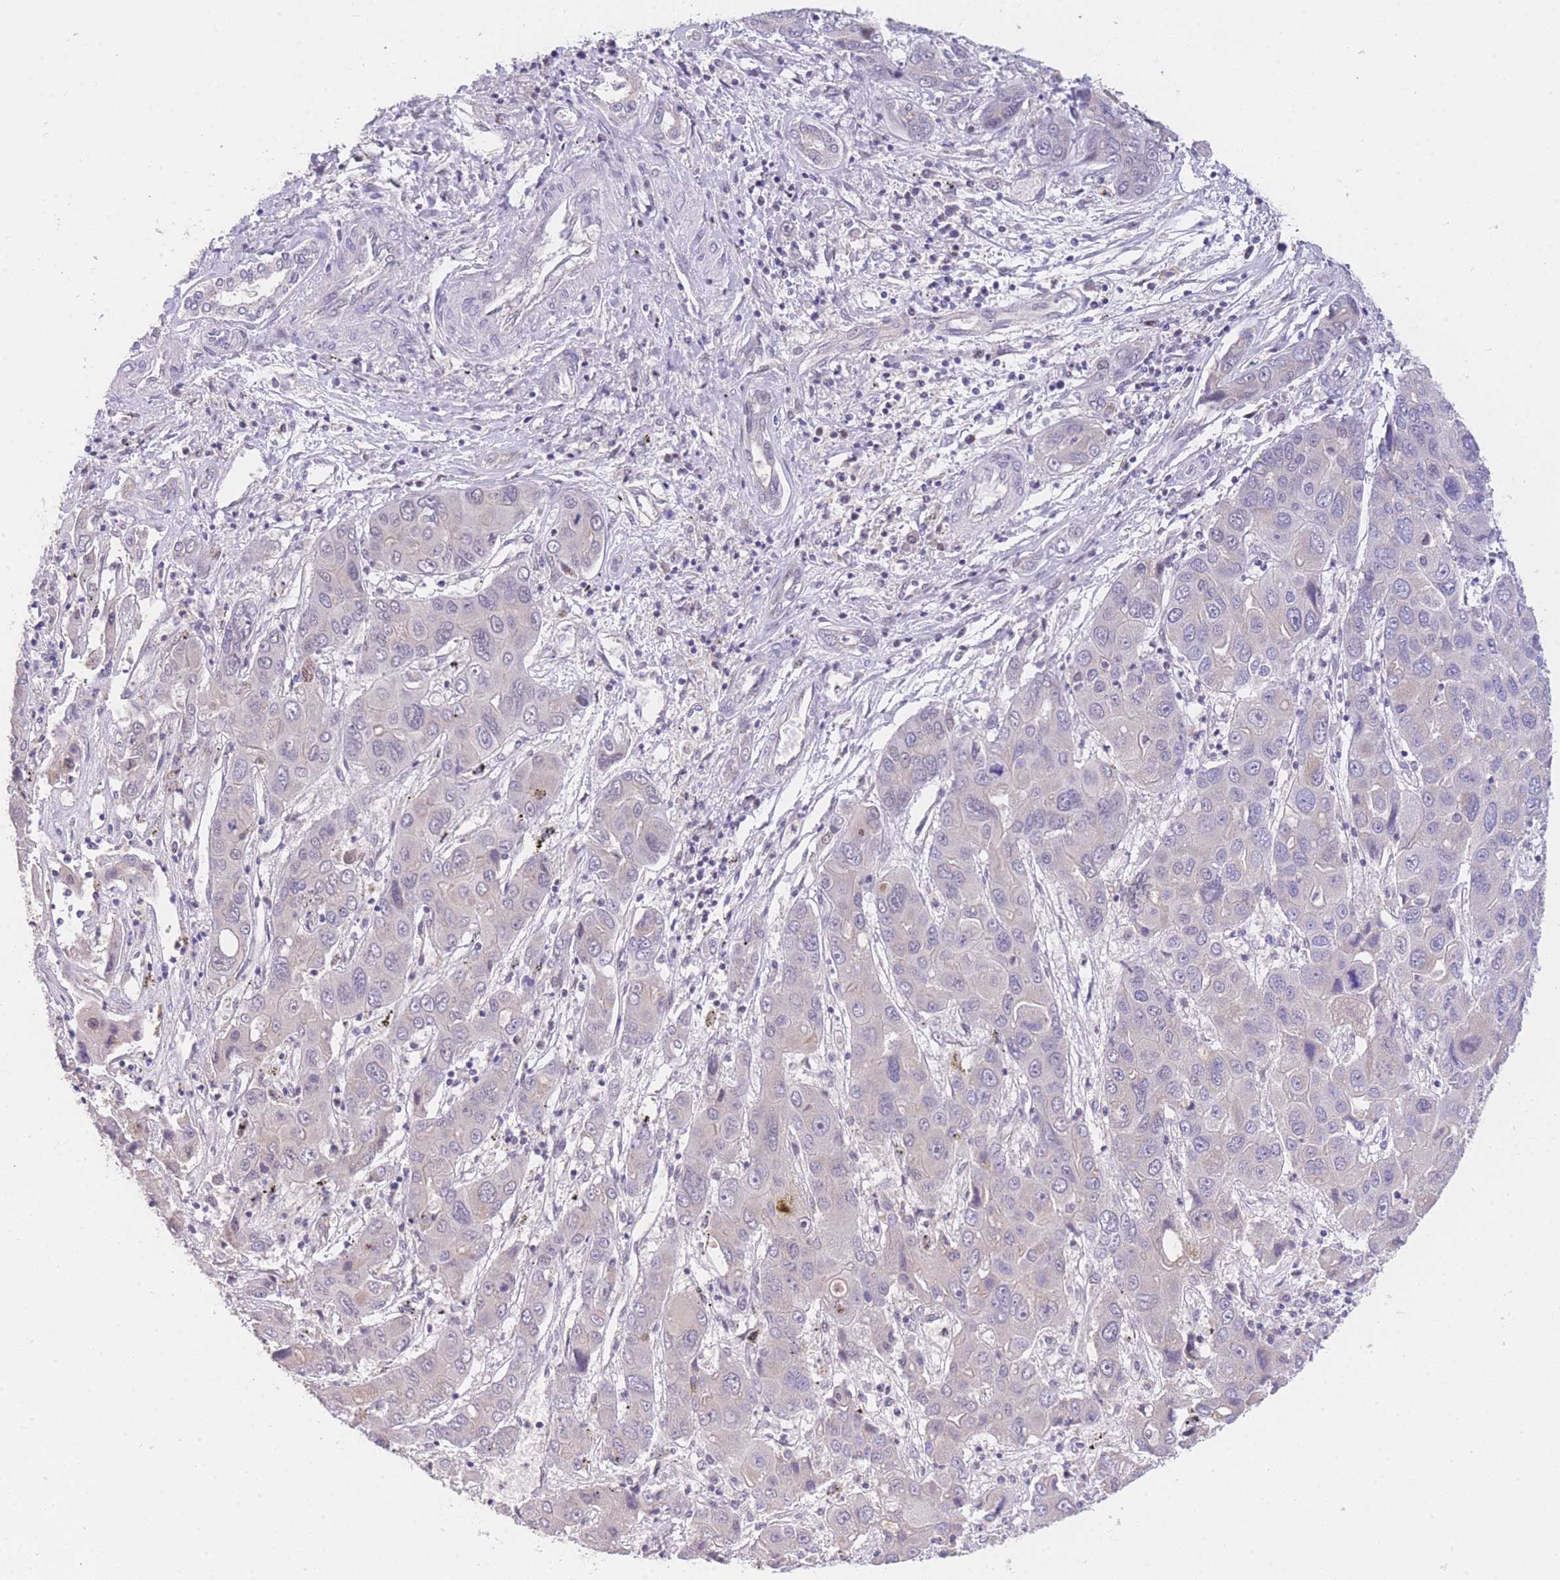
{"staining": {"intensity": "negative", "quantity": "none", "location": "none"}, "tissue": "liver cancer", "cell_type": "Tumor cells", "image_type": "cancer", "snomed": [{"axis": "morphology", "description": "Cholangiocarcinoma"}, {"axis": "topography", "description": "Liver"}], "caption": "Micrograph shows no significant protein expression in tumor cells of liver cancer.", "gene": "SLC35F2", "patient": {"sex": "male", "age": 67}}